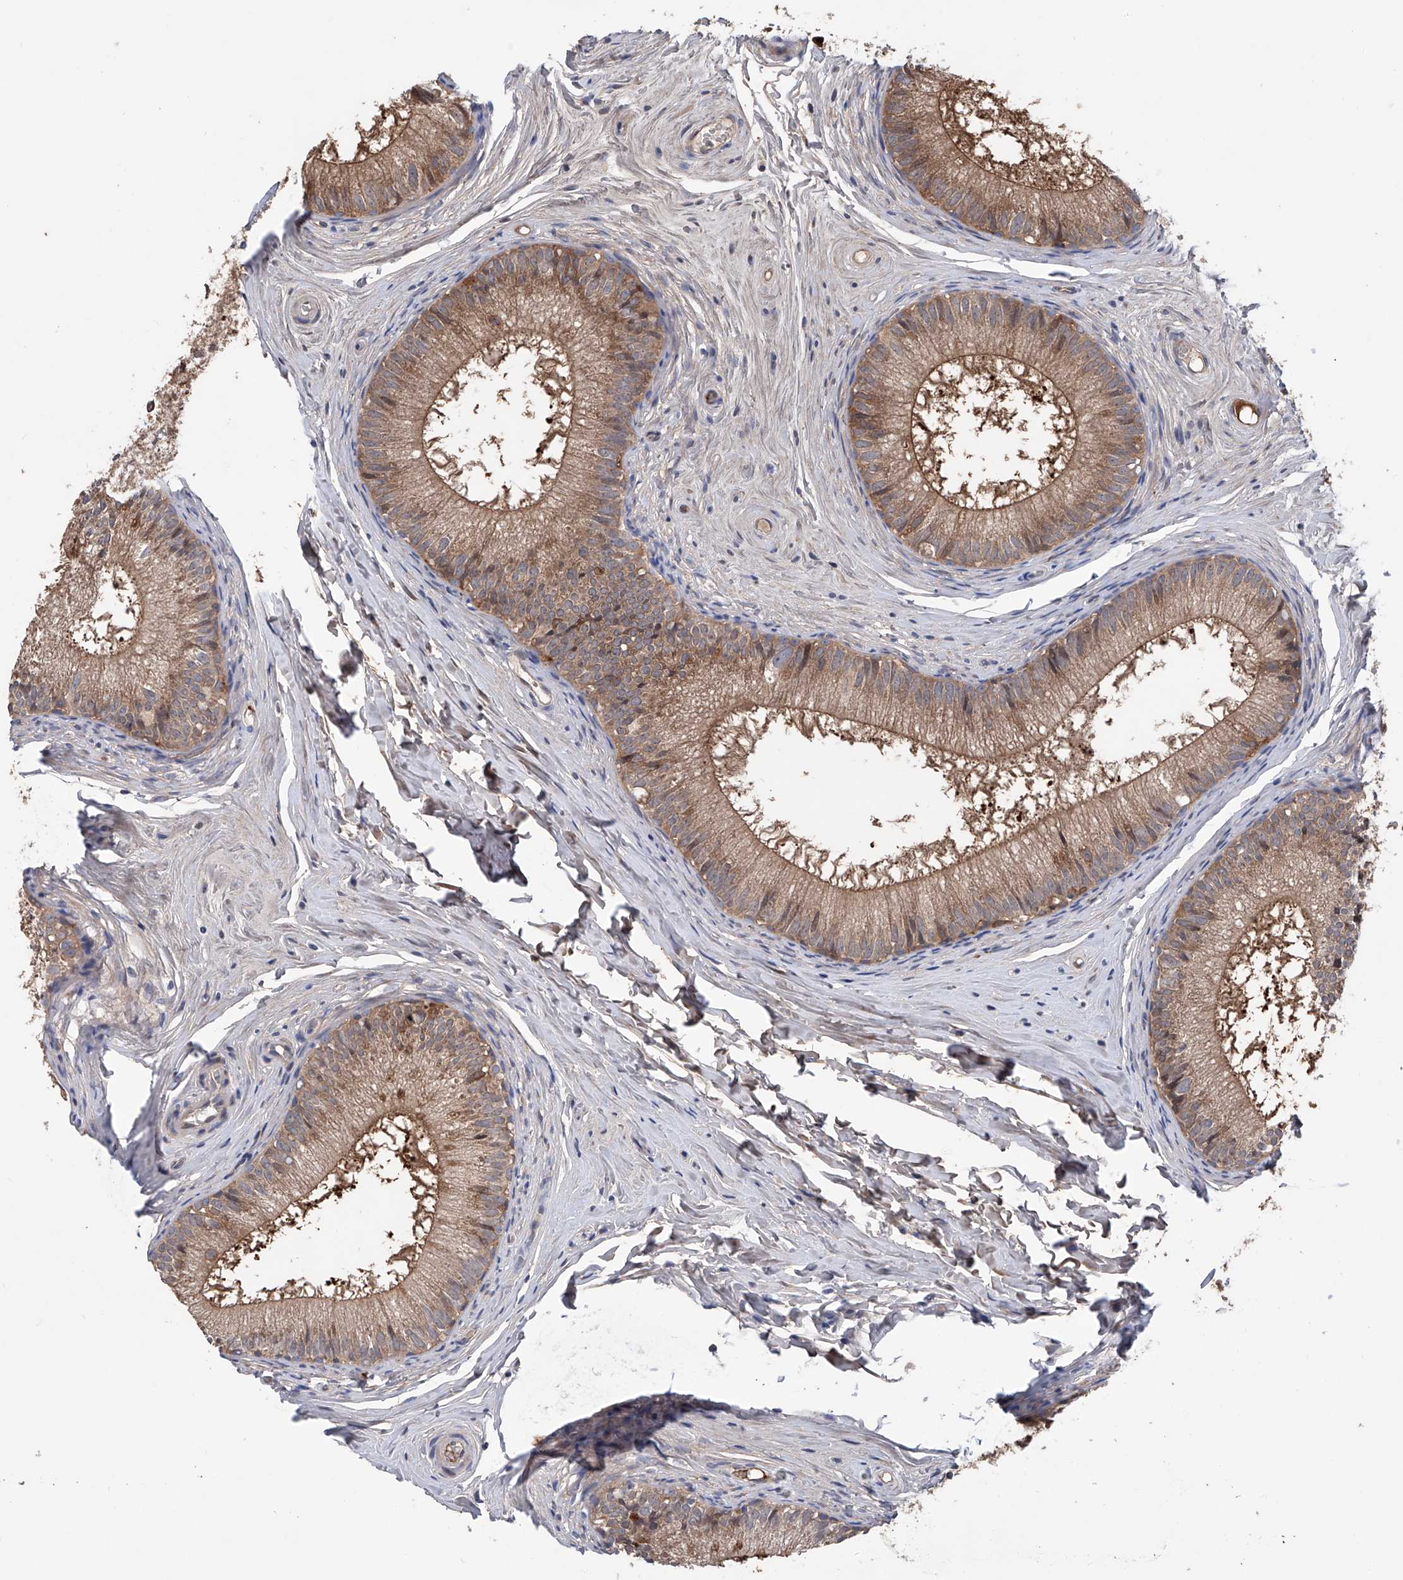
{"staining": {"intensity": "strong", "quantity": ">75%", "location": "cytoplasmic/membranous"}, "tissue": "epididymis", "cell_type": "Glandular cells", "image_type": "normal", "snomed": [{"axis": "morphology", "description": "Normal tissue, NOS"}, {"axis": "topography", "description": "Epididymis"}], "caption": "The histopathology image demonstrates immunohistochemical staining of normal epididymis. There is strong cytoplasmic/membranous expression is appreciated in about >75% of glandular cells. The staining was performed using DAB, with brown indicating positive protein expression. Nuclei are stained blue with hematoxylin.", "gene": "NUDT17", "patient": {"sex": "male", "age": 34}}